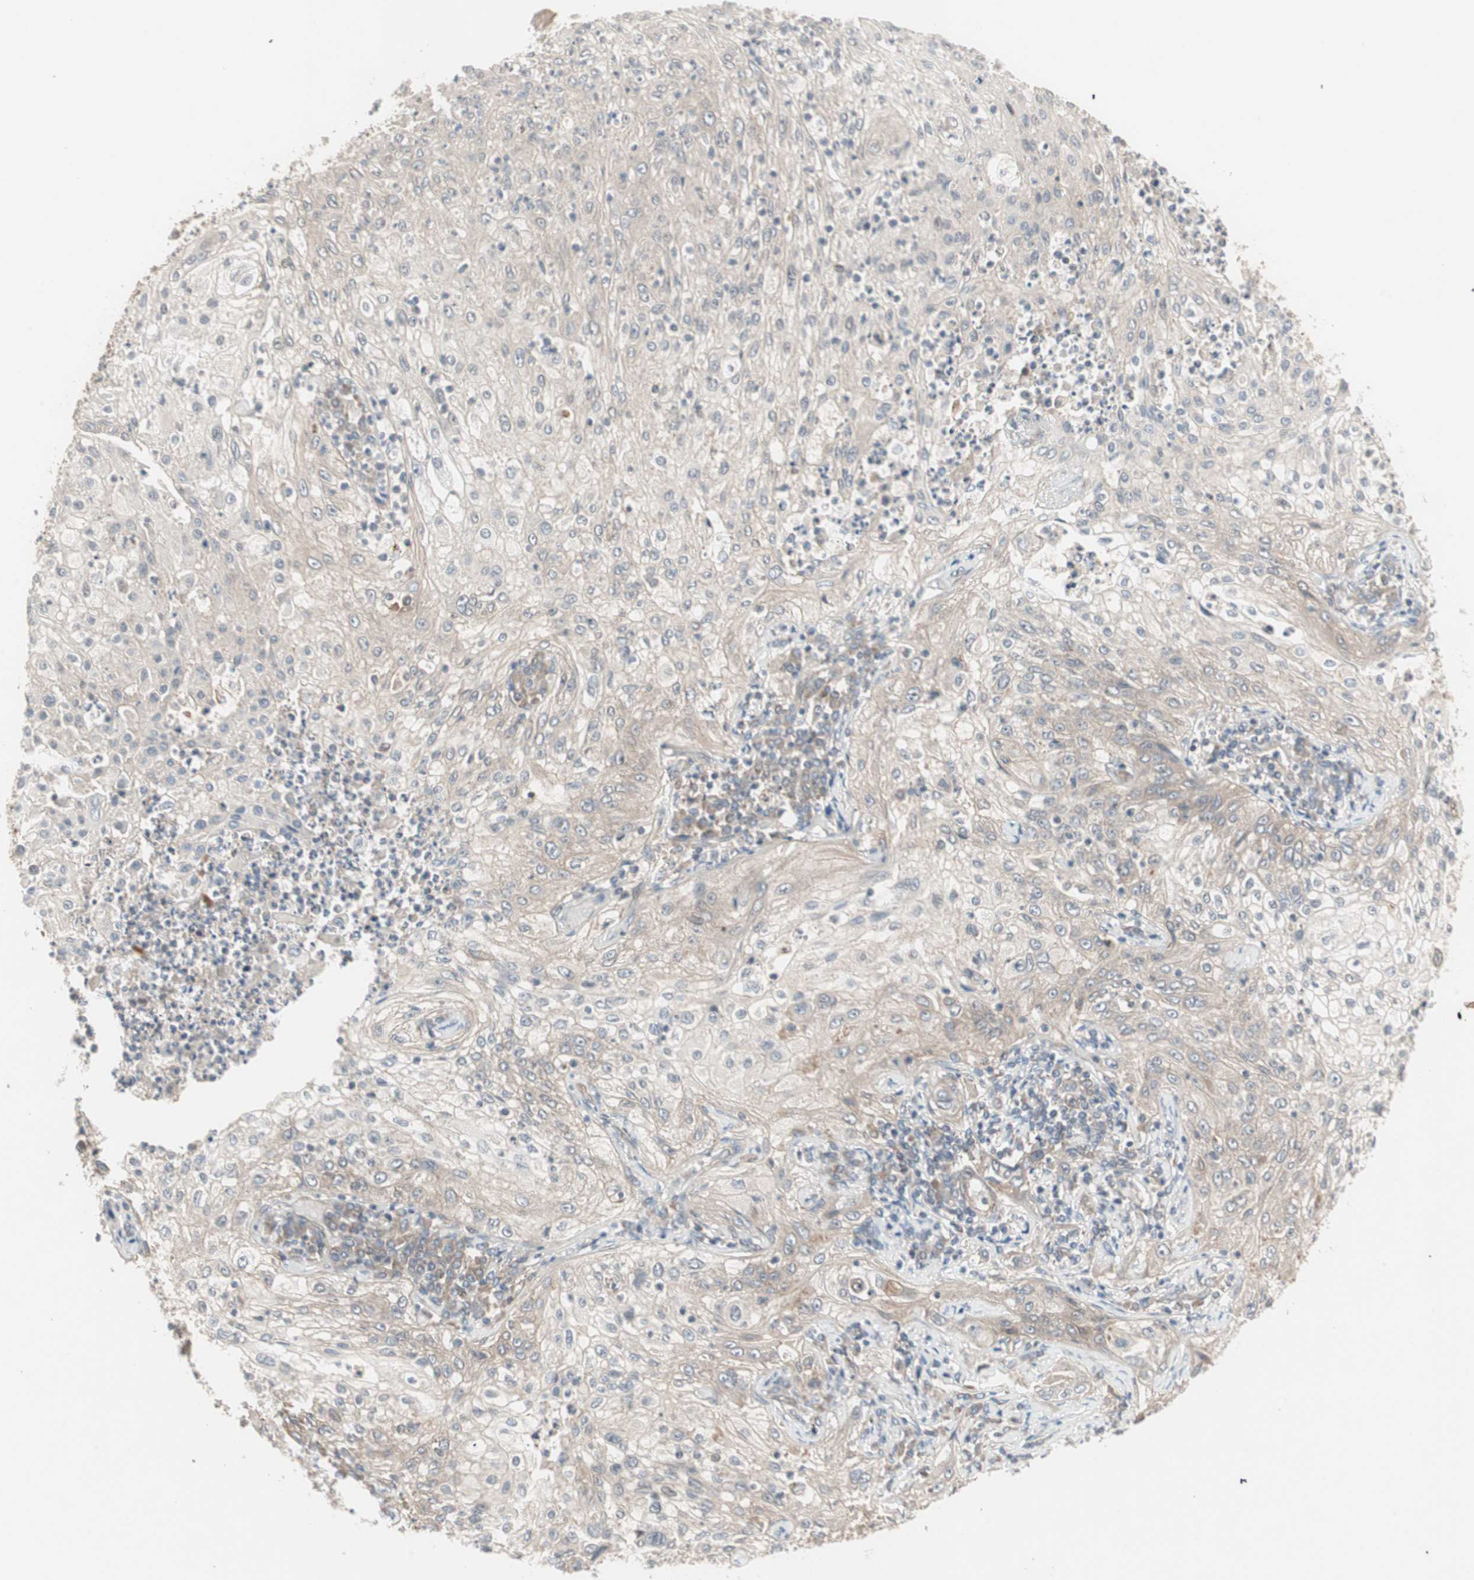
{"staining": {"intensity": "weak", "quantity": "25%-75%", "location": "cytoplasmic/membranous"}, "tissue": "lung cancer", "cell_type": "Tumor cells", "image_type": "cancer", "snomed": [{"axis": "morphology", "description": "Inflammation, NOS"}, {"axis": "morphology", "description": "Squamous cell carcinoma, NOS"}, {"axis": "topography", "description": "Lymph node"}, {"axis": "topography", "description": "Soft tissue"}, {"axis": "topography", "description": "Lung"}], "caption": "The image exhibits immunohistochemical staining of lung cancer. There is weak cytoplasmic/membranous staining is present in approximately 25%-75% of tumor cells.", "gene": "PFDN1", "patient": {"sex": "male", "age": 66}}